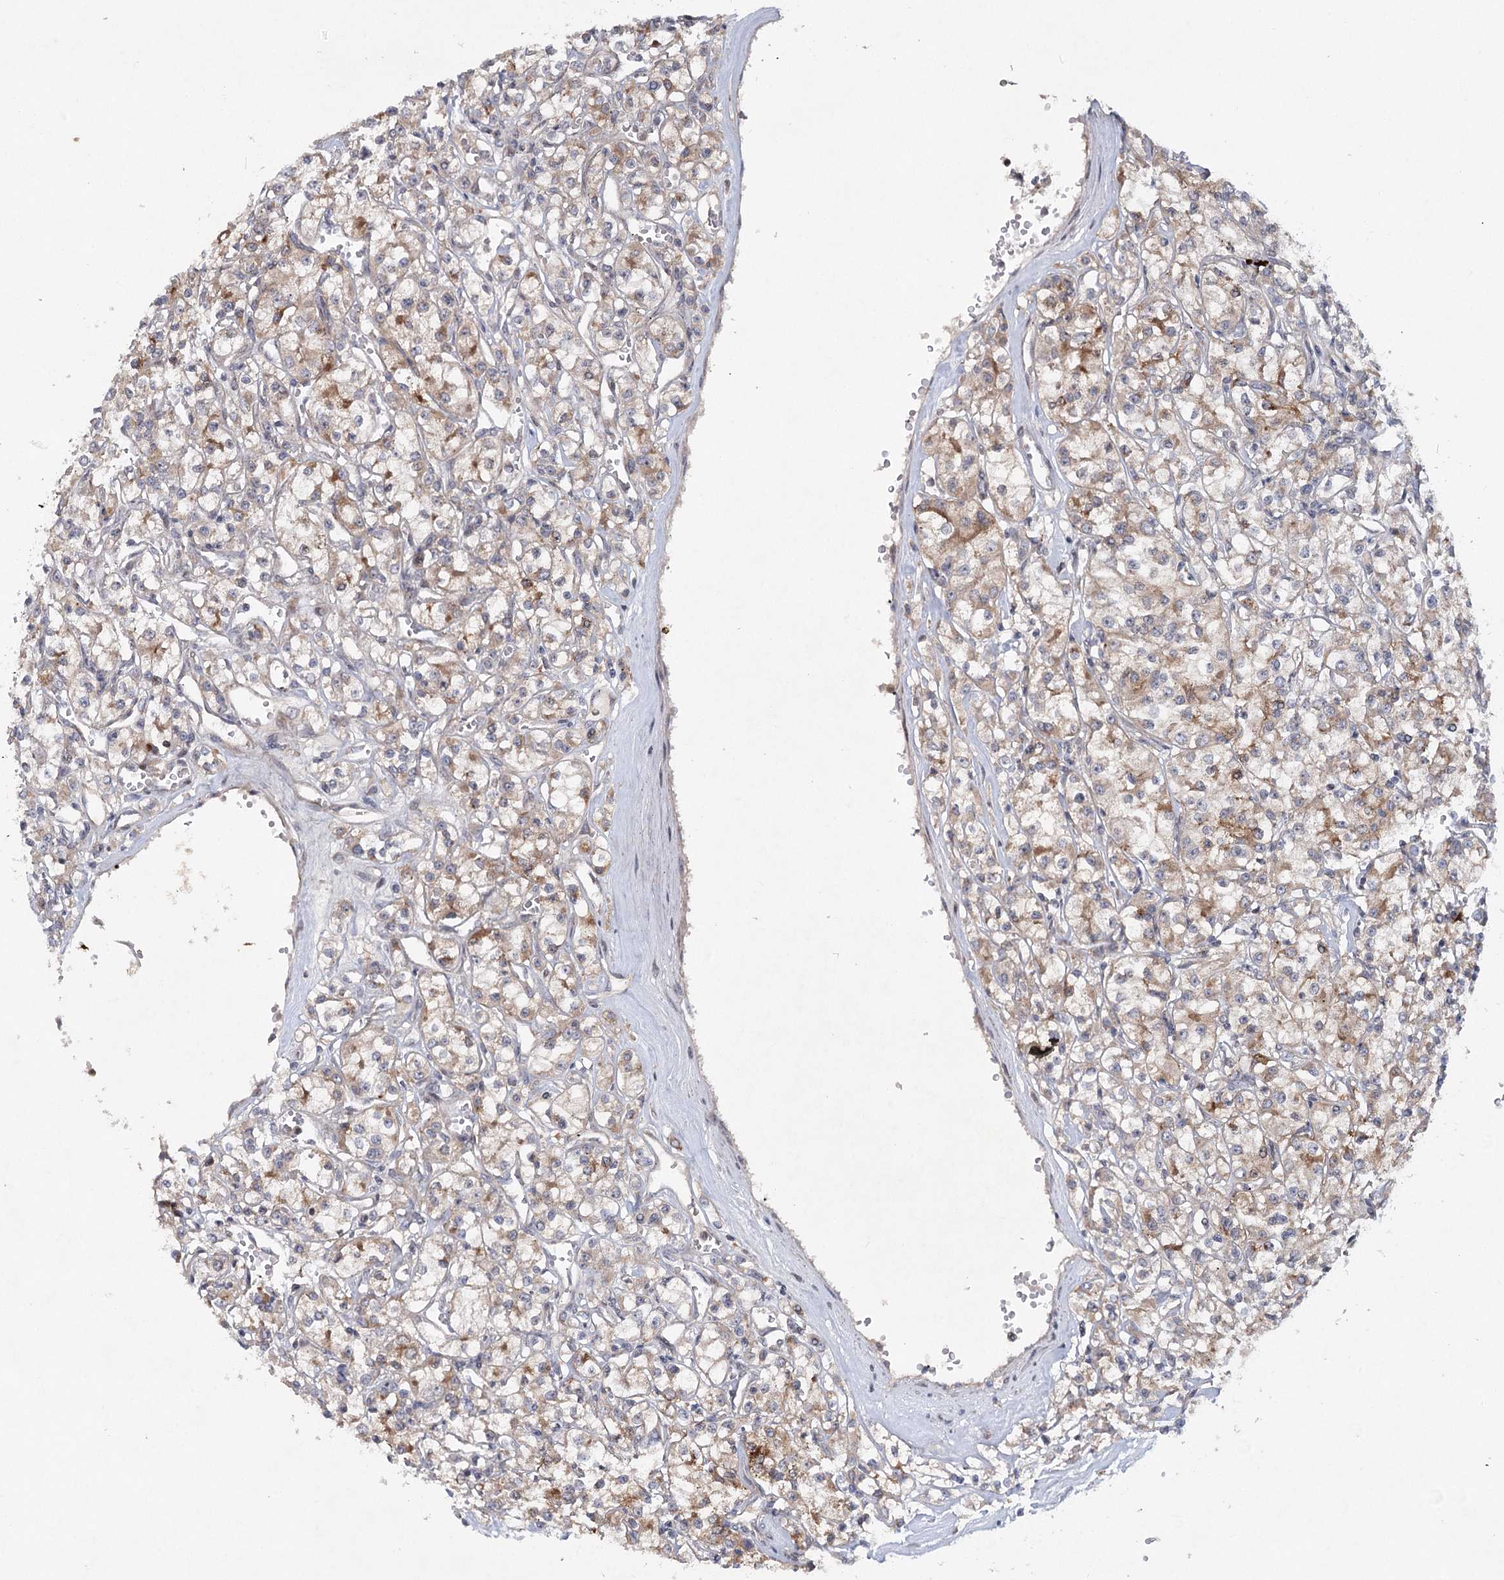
{"staining": {"intensity": "moderate", "quantity": "25%-75%", "location": "cytoplasmic/membranous"}, "tissue": "renal cancer", "cell_type": "Tumor cells", "image_type": "cancer", "snomed": [{"axis": "morphology", "description": "Adenocarcinoma, NOS"}, {"axis": "topography", "description": "Kidney"}], "caption": "IHC photomicrograph of neoplastic tissue: human renal cancer stained using immunohistochemistry reveals medium levels of moderate protein expression localized specifically in the cytoplasmic/membranous of tumor cells, appearing as a cytoplasmic/membranous brown color.", "gene": "MAP3K13", "patient": {"sex": "female", "age": 59}}